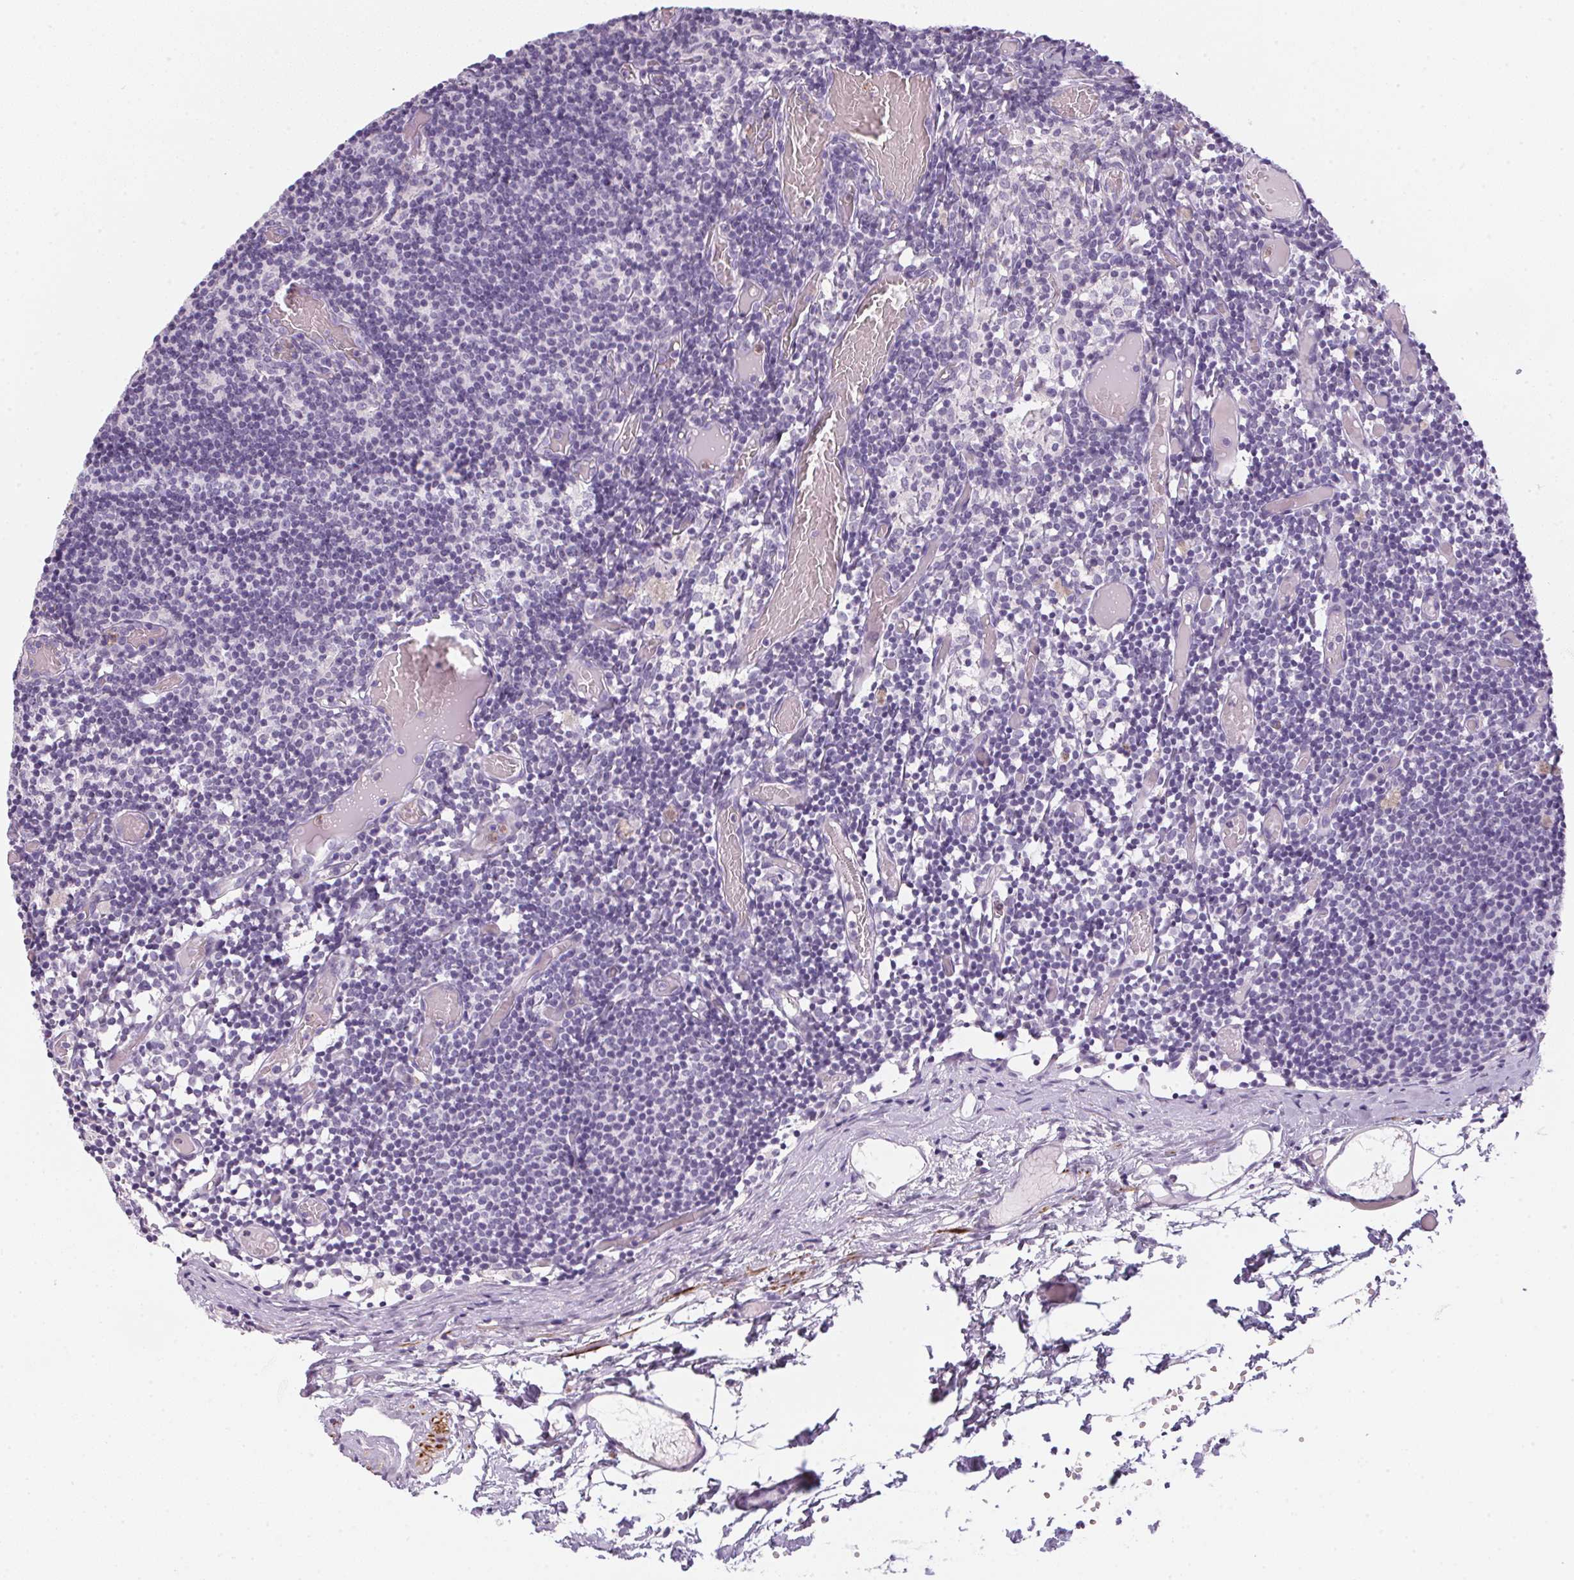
{"staining": {"intensity": "negative", "quantity": "none", "location": "none"}, "tissue": "lymph node", "cell_type": "Germinal center cells", "image_type": "normal", "snomed": [{"axis": "morphology", "description": "Normal tissue, NOS"}, {"axis": "topography", "description": "Lymph node"}], "caption": "Lymph node was stained to show a protein in brown. There is no significant staining in germinal center cells.", "gene": "ECPAS", "patient": {"sex": "female", "age": 41}}